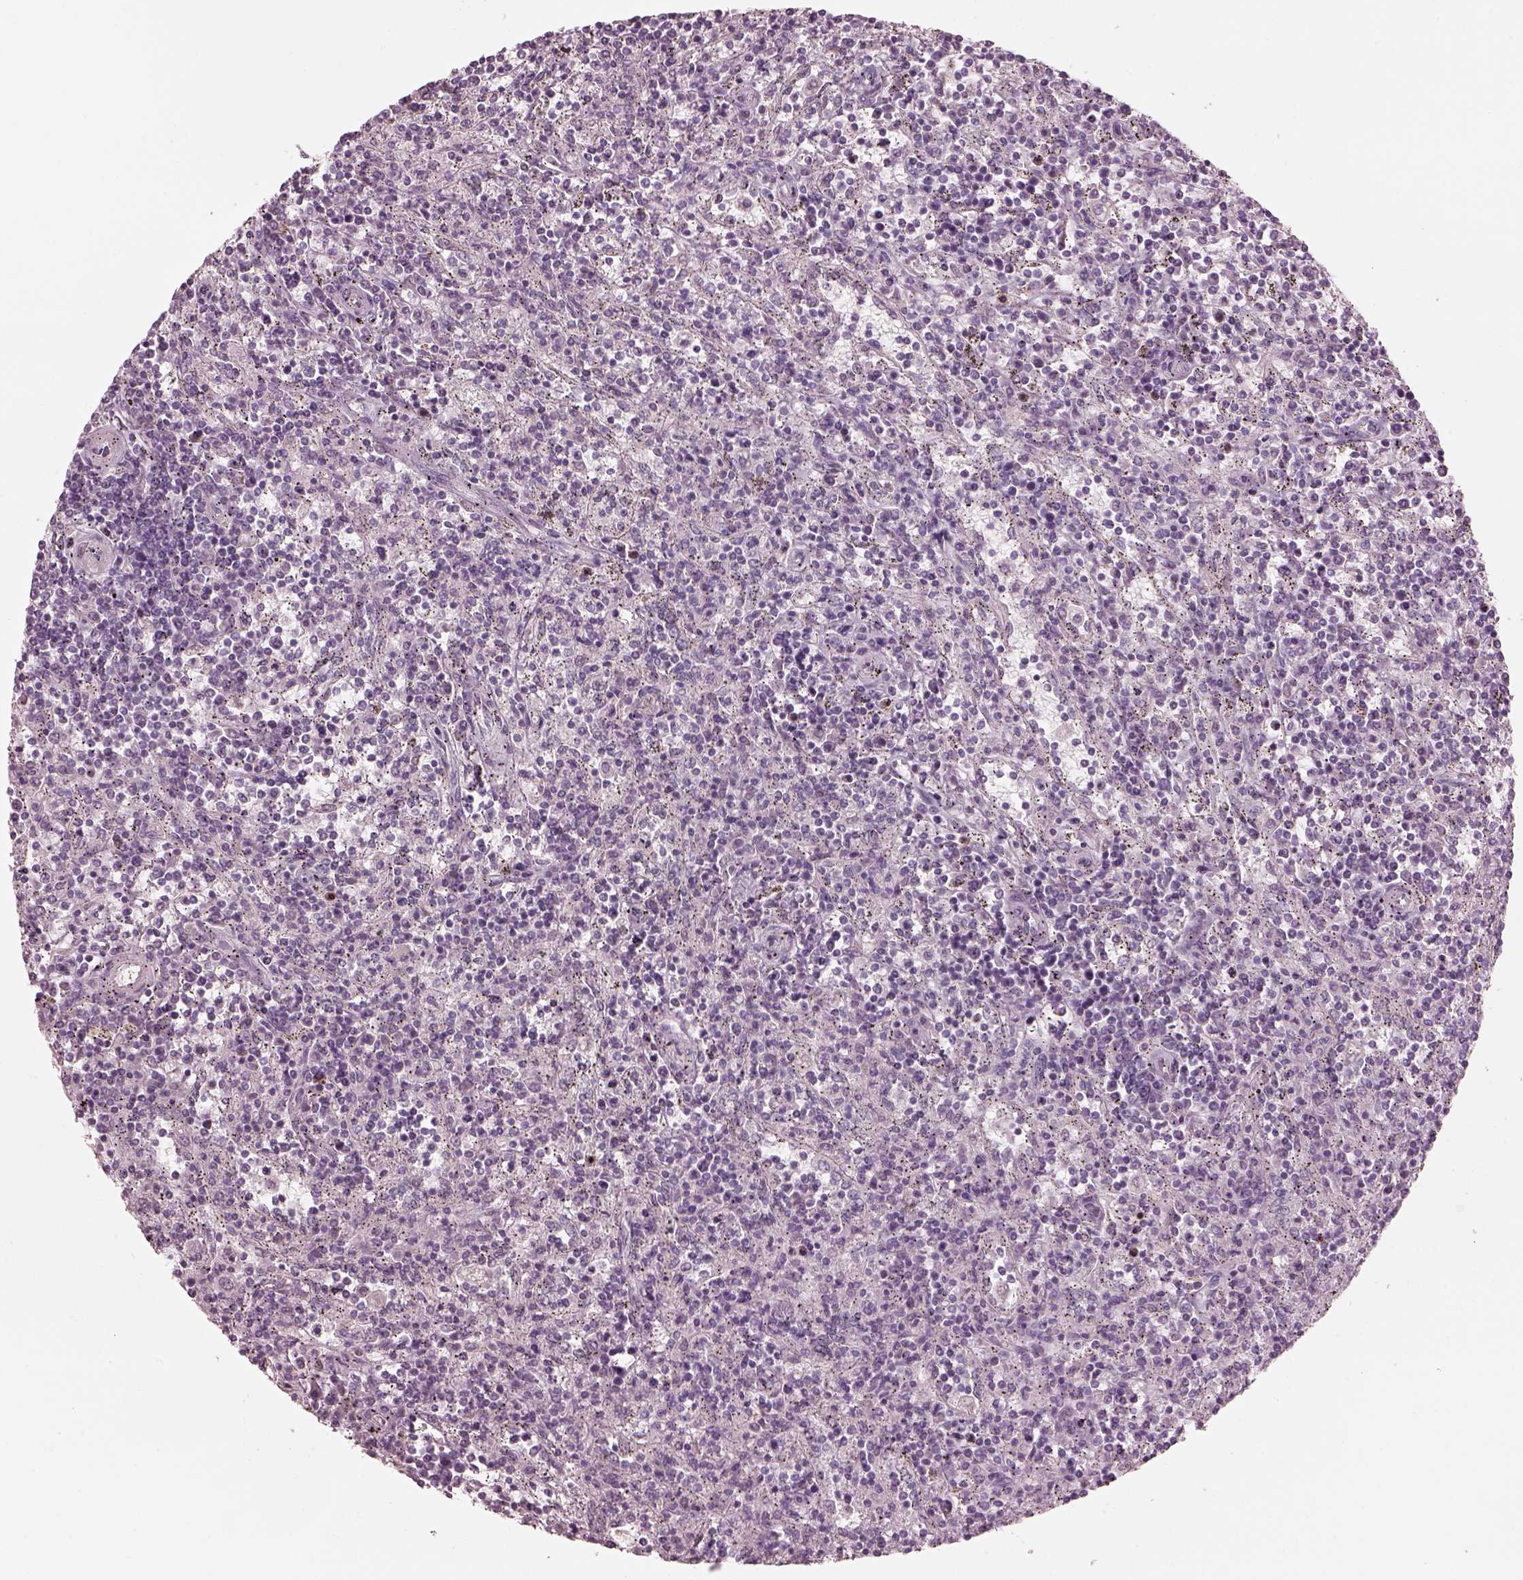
{"staining": {"intensity": "negative", "quantity": "none", "location": "none"}, "tissue": "lymphoma", "cell_type": "Tumor cells", "image_type": "cancer", "snomed": [{"axis": "morphology", "description": "Malignant lymphoma, non-Hodgkin's type, Low grade"}, {"axis": "topography", "description": "Spleen"}], "caption": "Immunohistochemistry micrograph of neoplastic tissue: human lymphoma stained with DAB displays no significant protein staining in tumor cells. (Brightfield microscopy of DAB (3,3'-diaminobenzidine) immunohistochemistry at high magnification).", "gene": "RSPH9", "patient": {"sex": "male", "age": 62}}